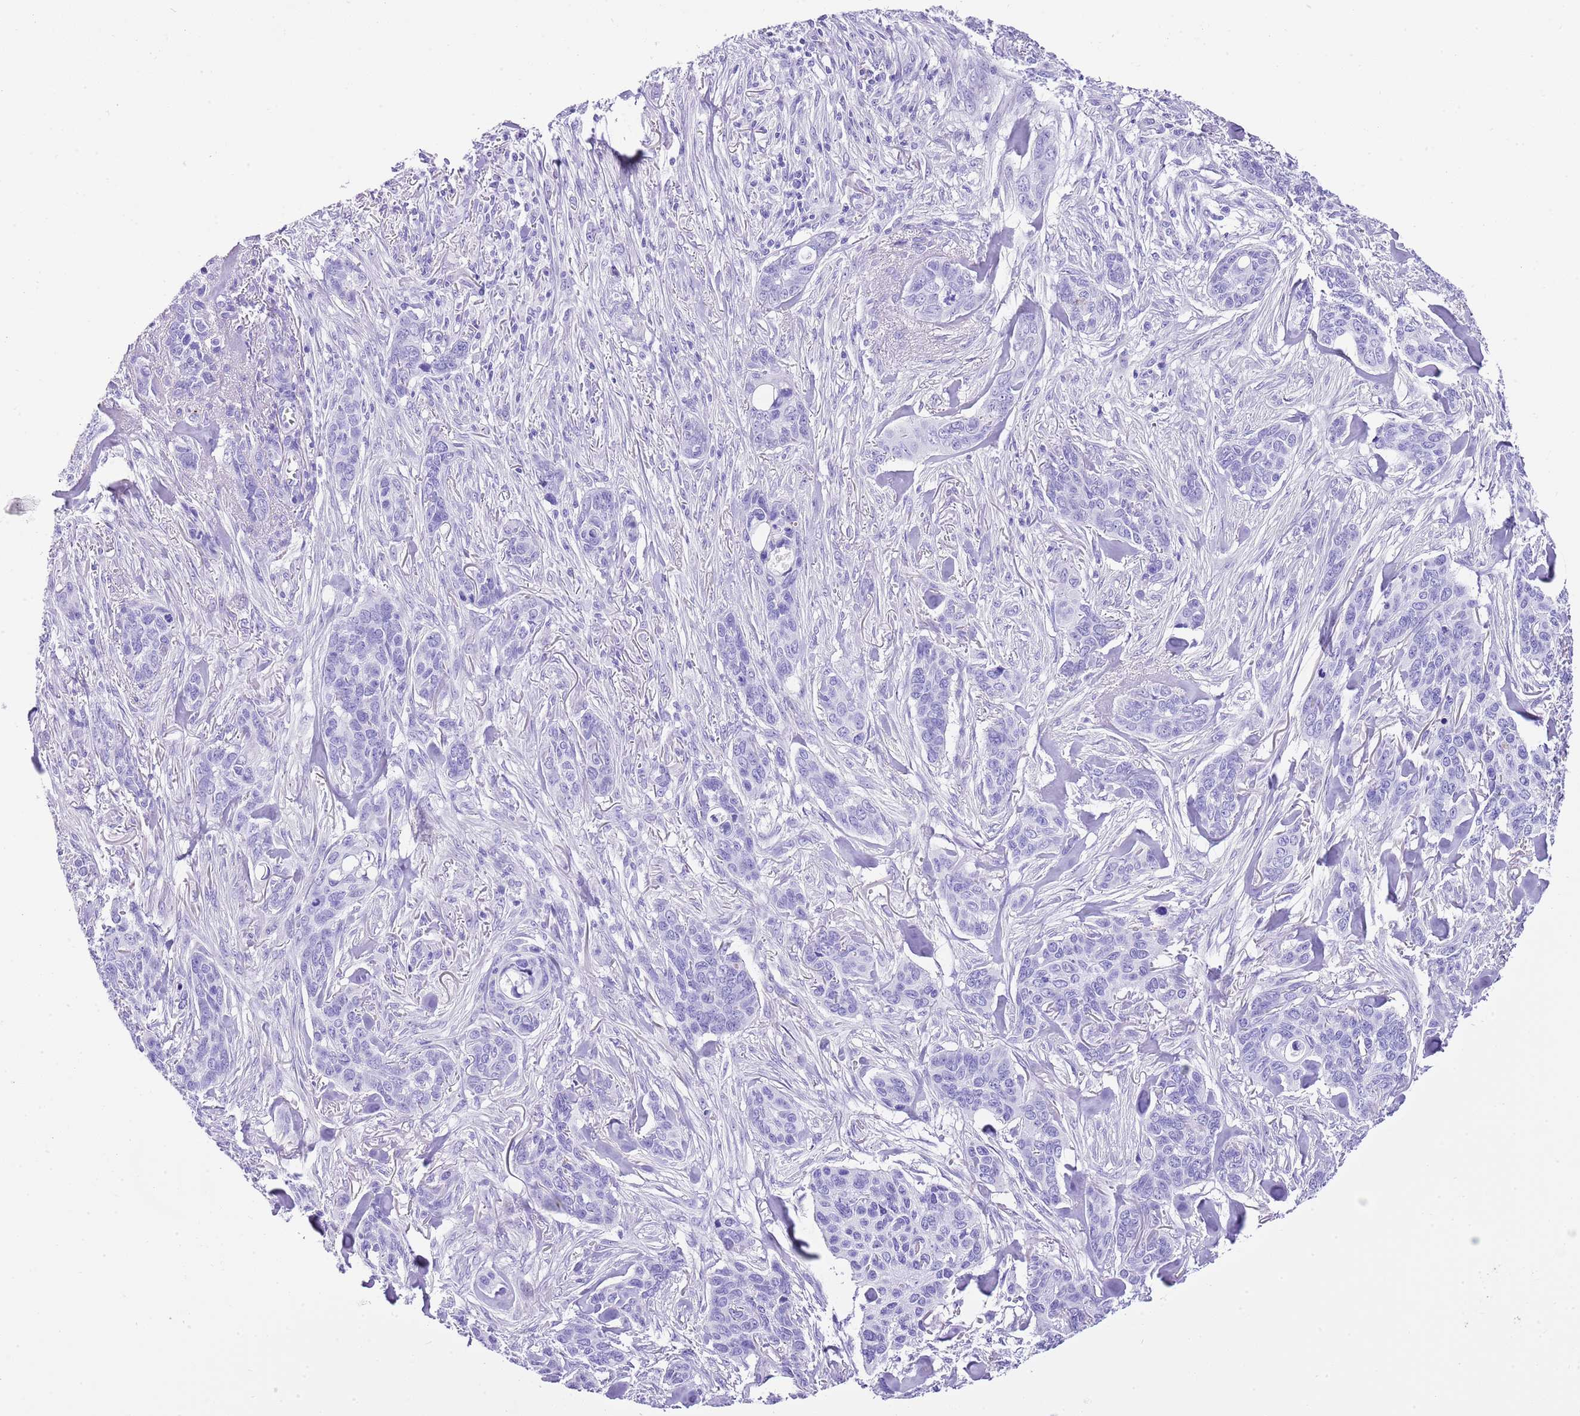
{"staining": {"intensity": "negative", "quantity": "none", "location": "none"}, "tissue": "skin cancer", "cell_type": "Tumor cells", "image_type": "cancer", "snomed": [{"axis": "morphology", "description": "Basal cell carcinoma"}, {"axis": "topography", "description": "Skin"}], "caption": "An image of human basal cell carcinoma (skin) is negative for staining in tumor cells.", "gene": "KCNC1", "patient": {"sex": "male", "age": 86}}